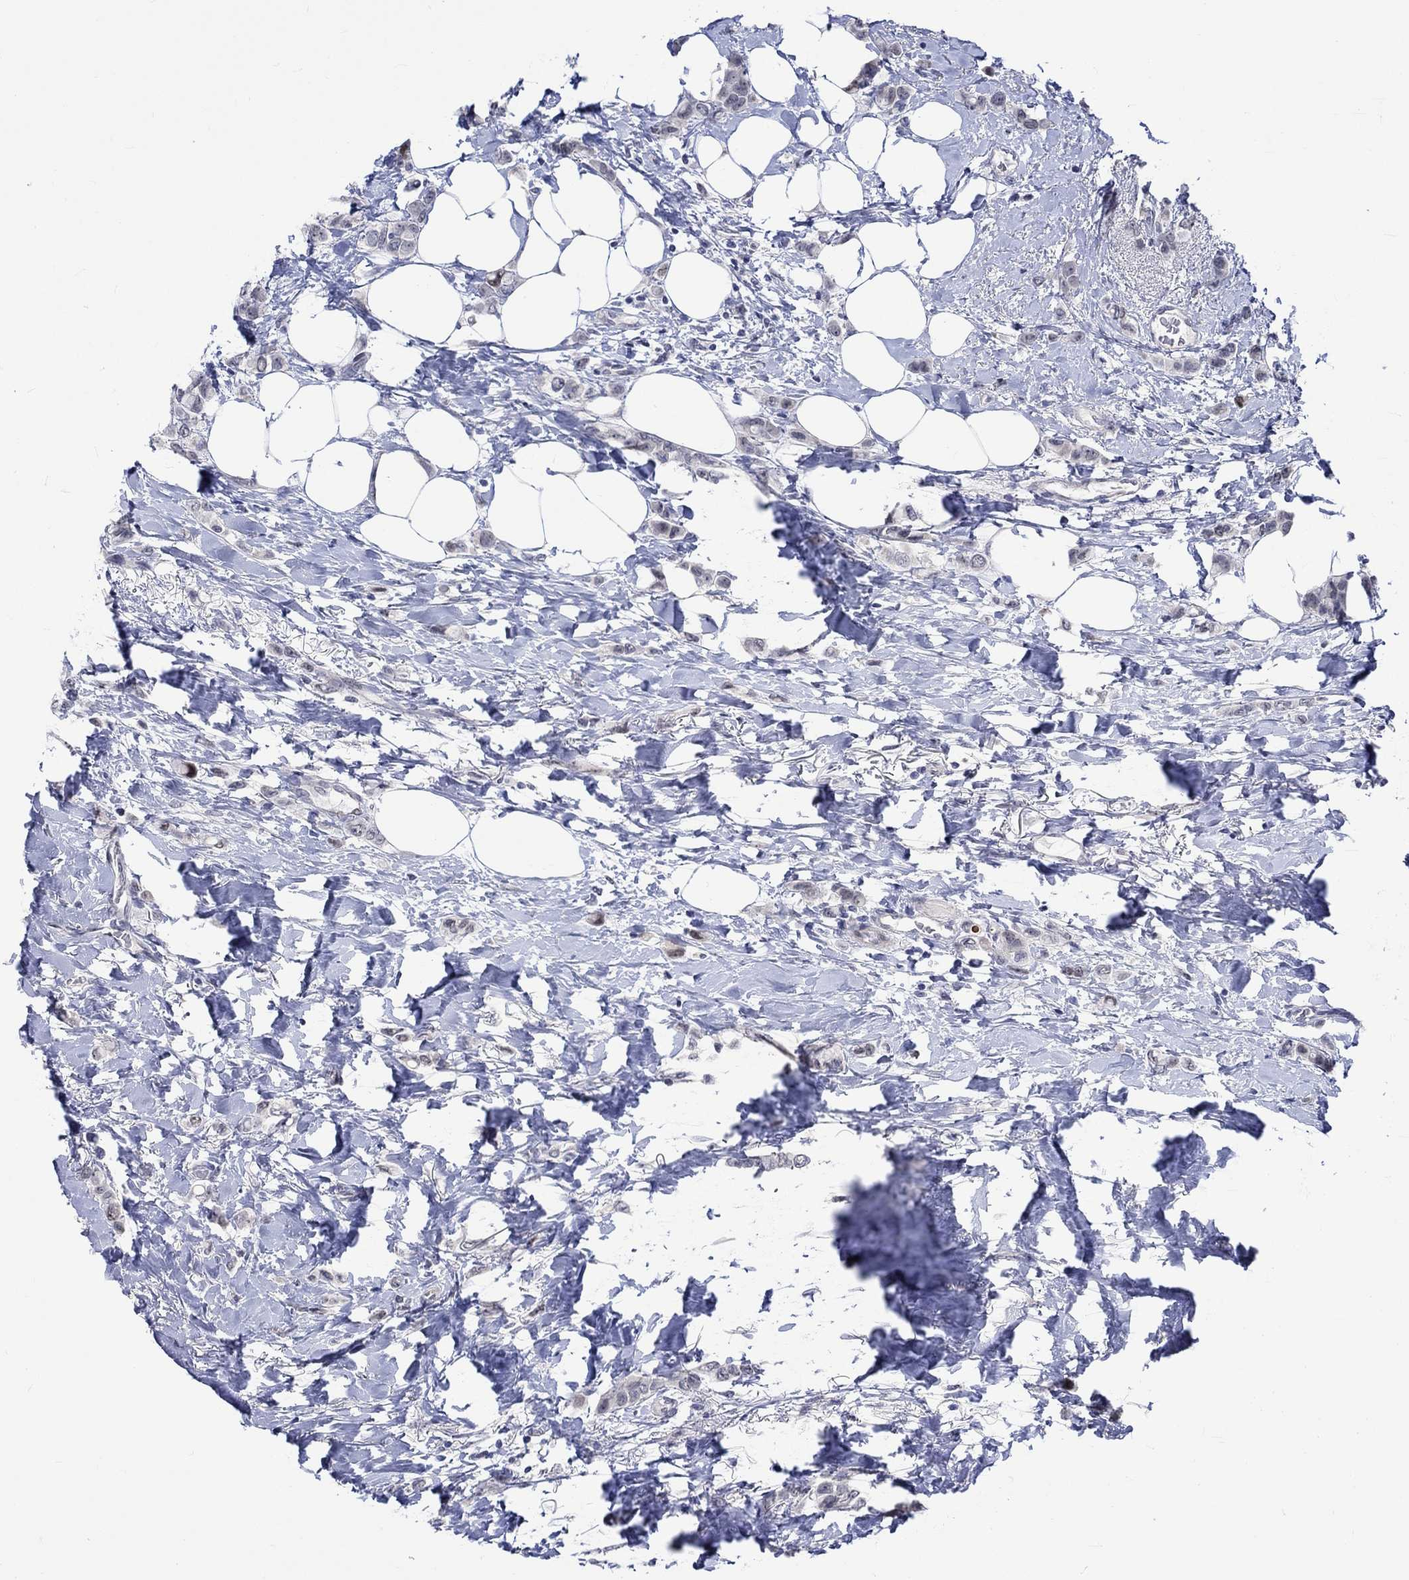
{"staining": {"intensity": "weak", "quantity": "<25%", "location": "nuclear"}, "tissue": "breast cancer", "cell_type": "Tumor cells", "image_type": "cancer", "snomed": [{"axis": "morphology", "description": "Lobular carcinoma"}, {"axis": "topography", "description": "Breast"}], "caption": "This is an IHC photomicrograph of human breast cancer. There is no staining in tumor cells.", "gene": "E2F8", "patient": {"sex": "female", "age": 66}}